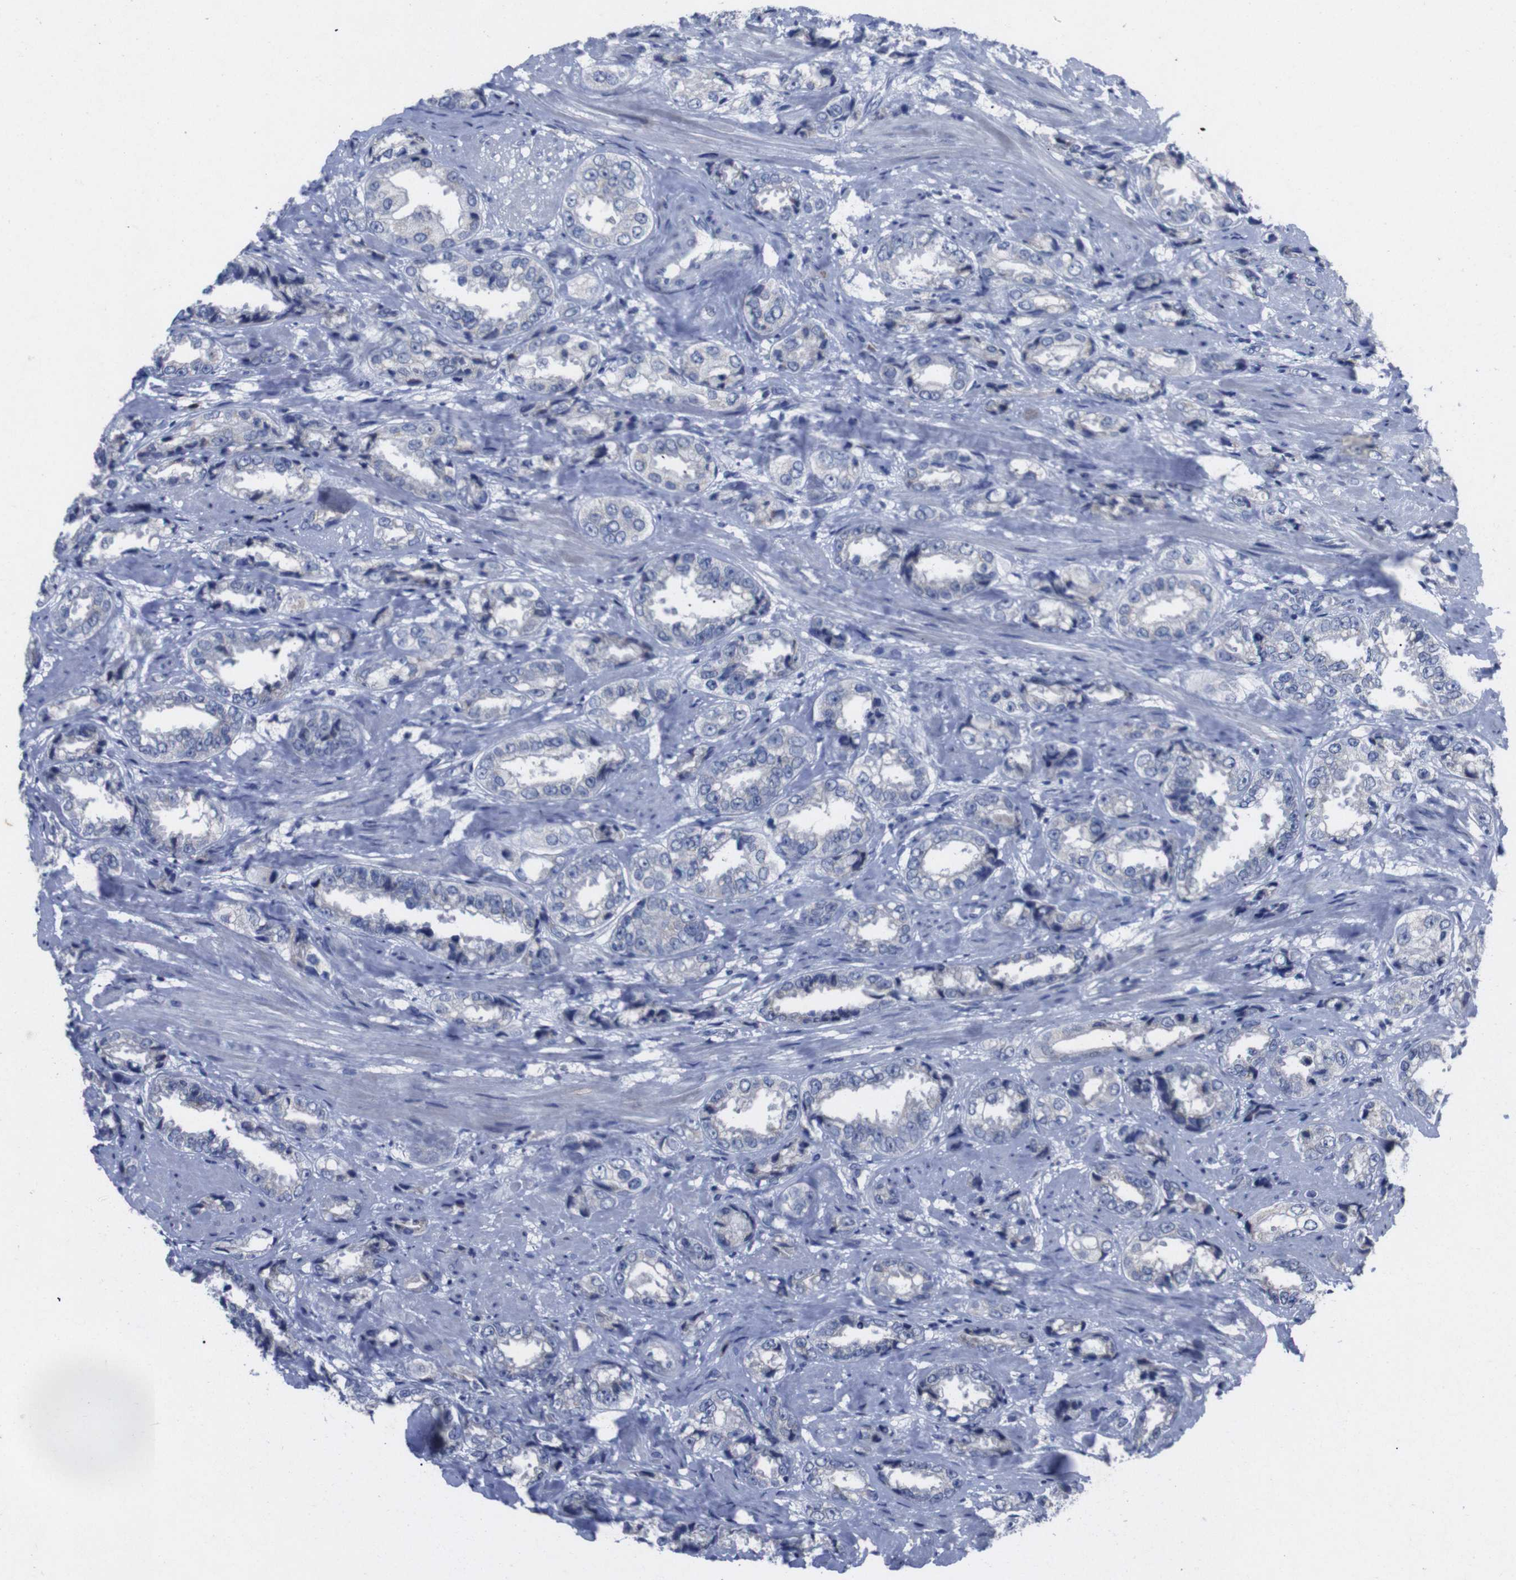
{"staining": {"intensity": "negative", "quantity": "none", "location": "none"}, "tissue": "prostate cancer", "cell_type": "Tumor cells", "image_type": "cancer", "snomed": [{"axis": "morphology", "description": "Adenocarcinoma, High grade"}, {"axis": "topography", "description": "Prostate"}], "caption": "There is no significant expression in tumor cells of prostate cancer (high-grade adenocarcinoma). (DAB (3,3'-diaminobenzidine) immunohistochemistry visualized using brightfield microscopy, high magnification).", "gene": "IRF4", "patient": {"sex": "male", "age": 61}}